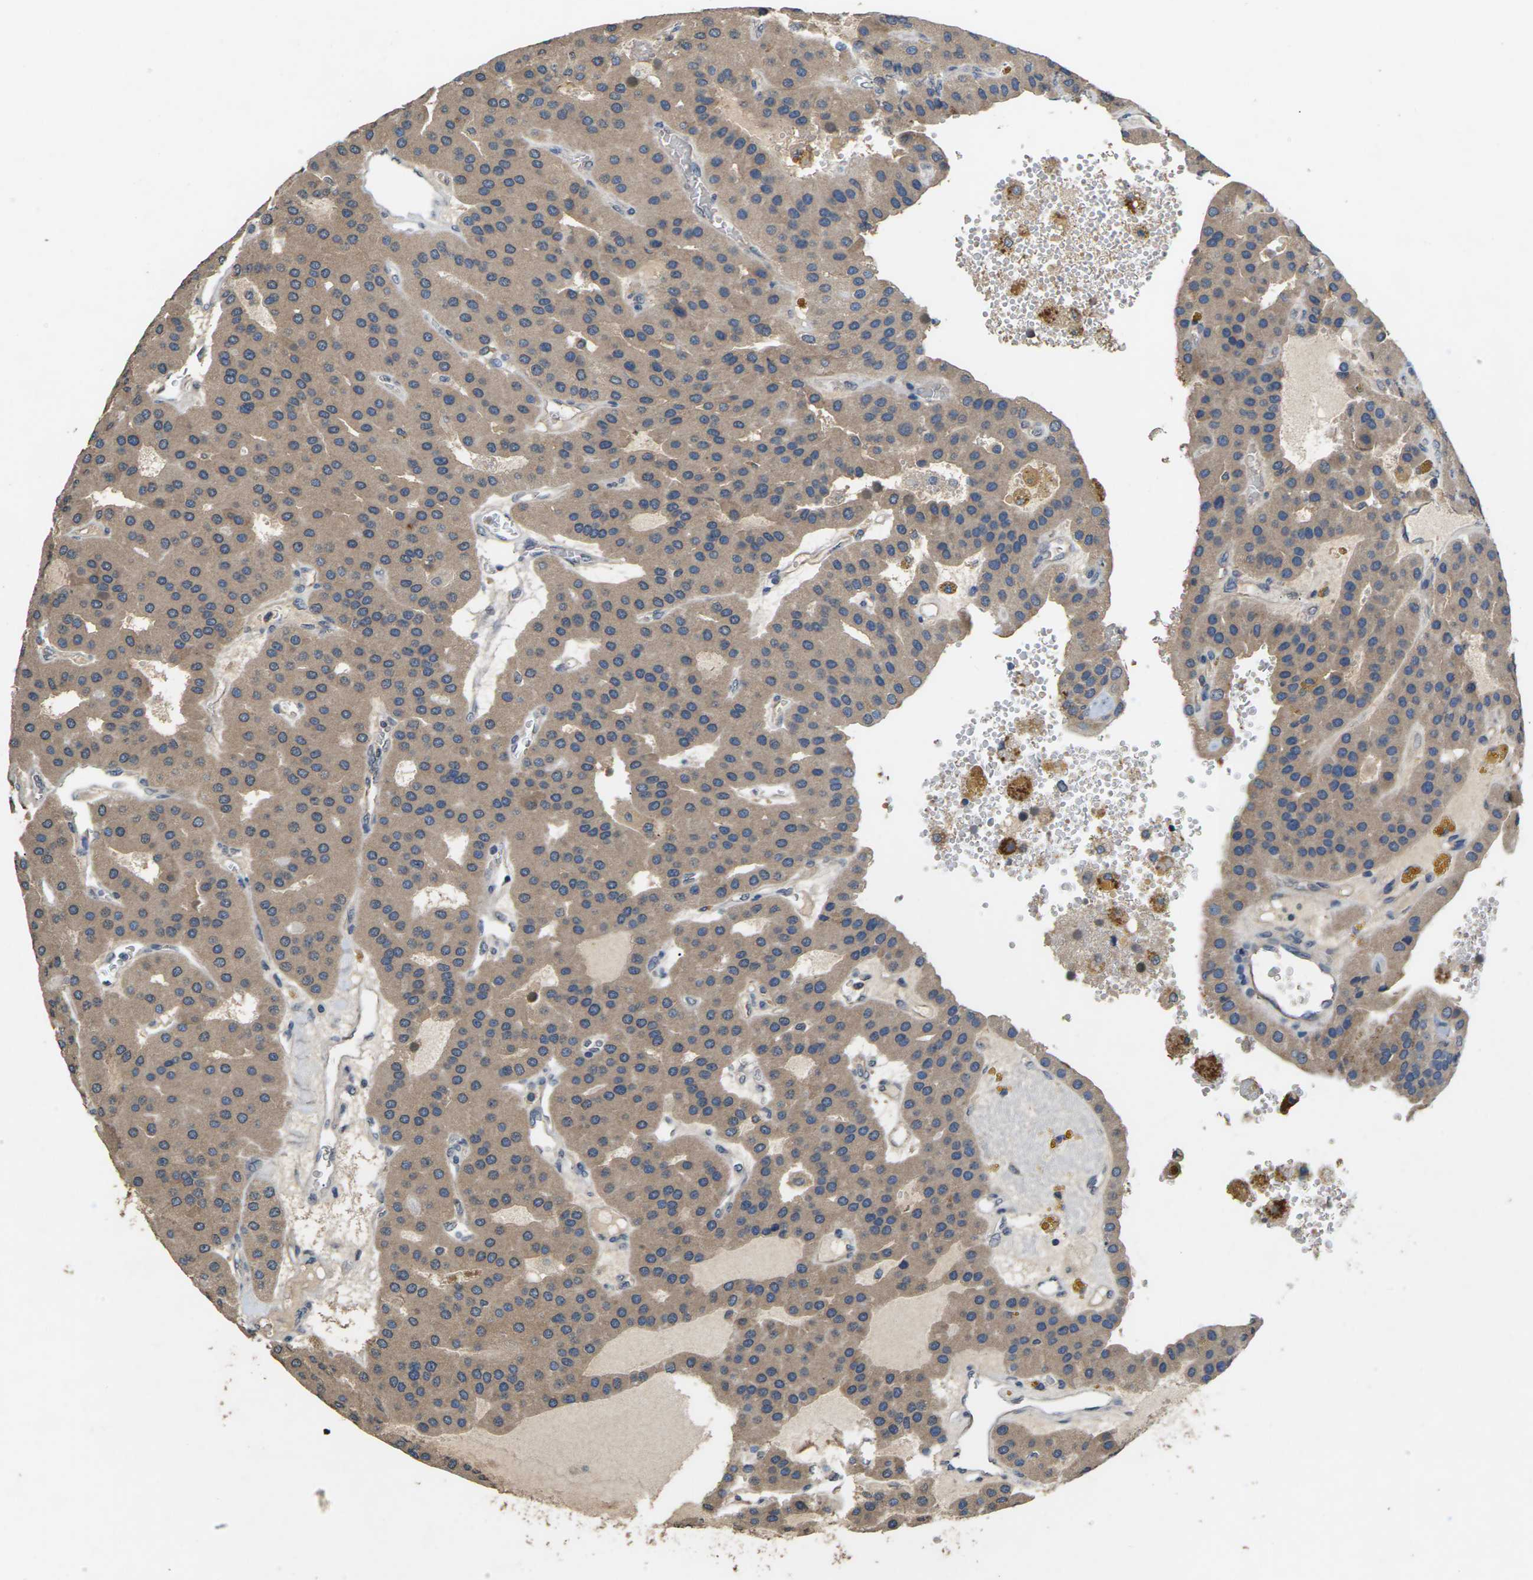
{"staining": {"intensity": "moderate", "quantity": ">75%", "location": "cytoplasmic/membranous"}, "tissue": "parathyroid gland", "cell_type": "Glandular cells", "image_type": "normal", "snomed": [{"axis": "morphology", "description": "Normal tissue, NOS"}, {"axis": "morphology", "description": "Adenoma, NOS"}, {"axis": "topography", "description": "Parathyroid gland"}], "caption": "The immunohistochemical stain highlights moderate cytoplasmic/membranous positivity in glandular cells of benign parathyroid gland. The staining is performed using DAB (3,3'-diaminobenzidine) brown chromogen to label protein expression. The nuclei are counter-stained blue using hematoxylin.", "gene": "SLC2A2", "patient": {"sex": "female", "age": 86}}